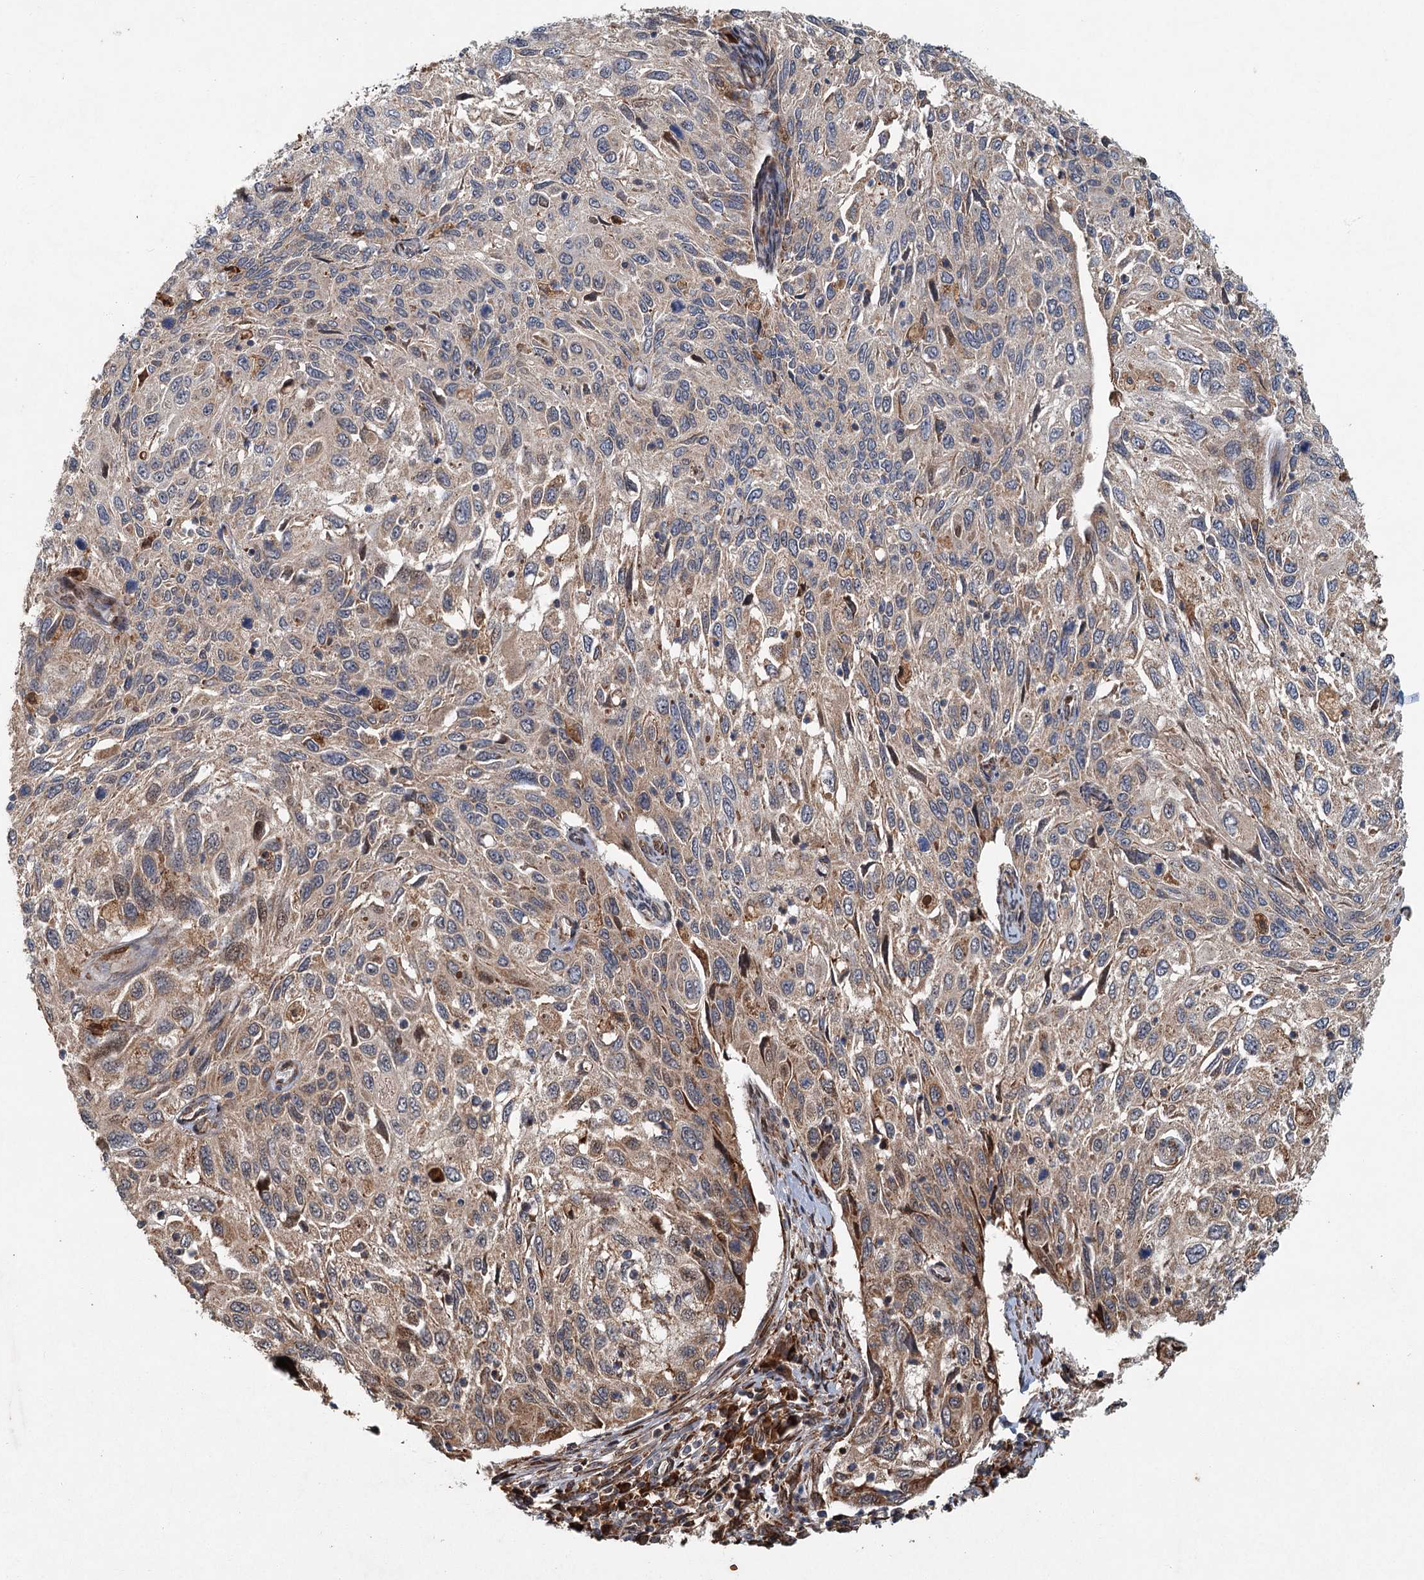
{"staining": {"intensity": "moderate", "quantity": "<25%", "location": "cytoplasmic/membranous"}, "tissue": "cervical cancer", "cell_type": "Tumor cells", "image_type": "cancer", "snomed": [{"axis": "morphology", "description": "Squamous cell carcinoma, NOS"}, {"axis": "topography", "description": "Cervix"}], "caption": "Cervical squamous cell carcinoma stained with a brown dye displays moderate cytoplasmic/membranous positive expression in approximately <25% of tumor cells.", "gene": "SRPX2", "patient": {"sex": "female", "age": 70}}